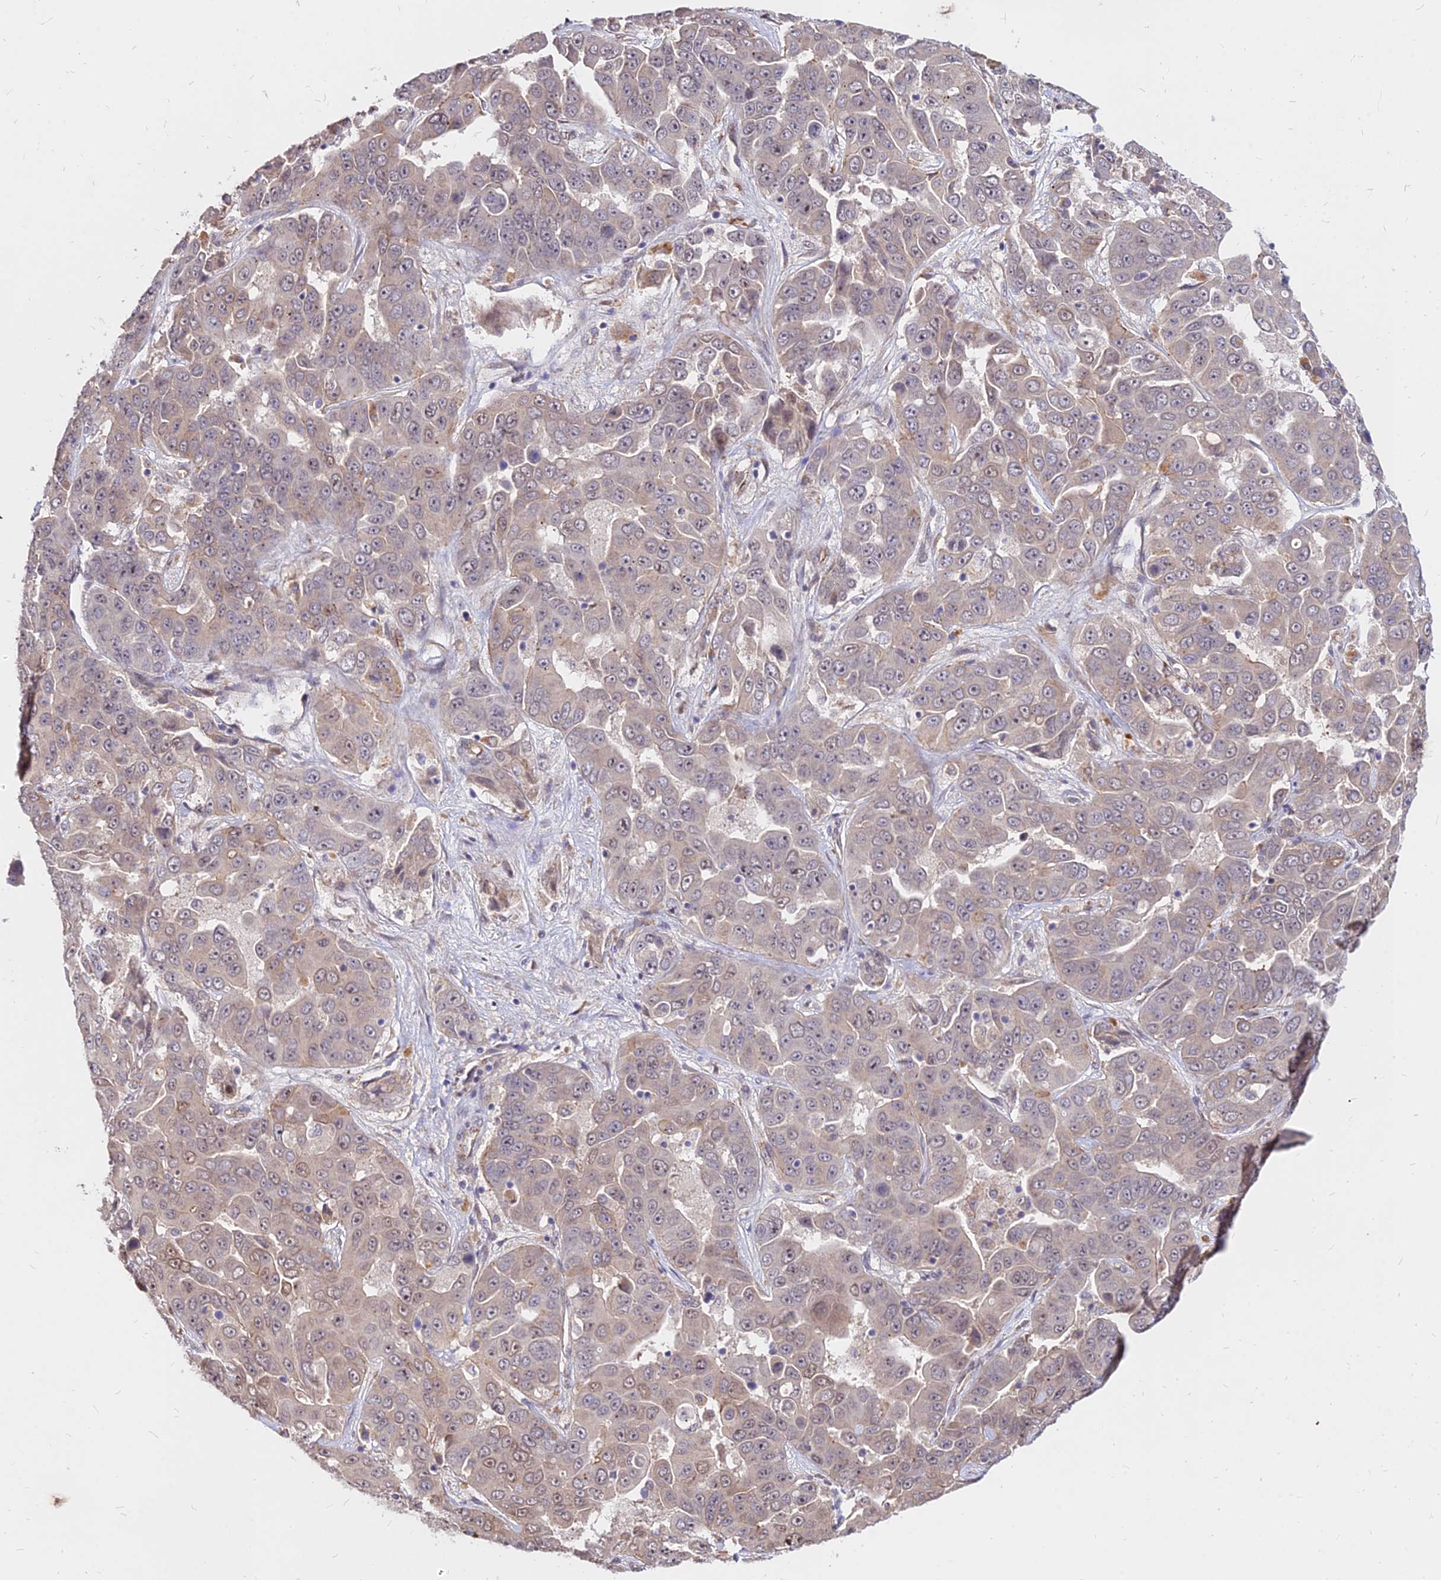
{"staining": {"intensity": "weak", "quantity": "25%-75%", "location": "cytoplasmic/membranous"}, "tissue": "liver cancer", "cell_type": "Tumor cells", "image_type": "cancer", "snomed": [{"axis": "morphology", "description": "Cholangiocarcinoma"}, {"axis": "topography", "description": "Liver"}], "caption": "Immunohistochemical staining of human liver cholangiocarcinoma displays low levels of weak cytoplasmic/membranous expression in approximately 25%-75% of tumor cells.", "gene": "C11orf68", "patient": {"sex": "female", "age": 52}}